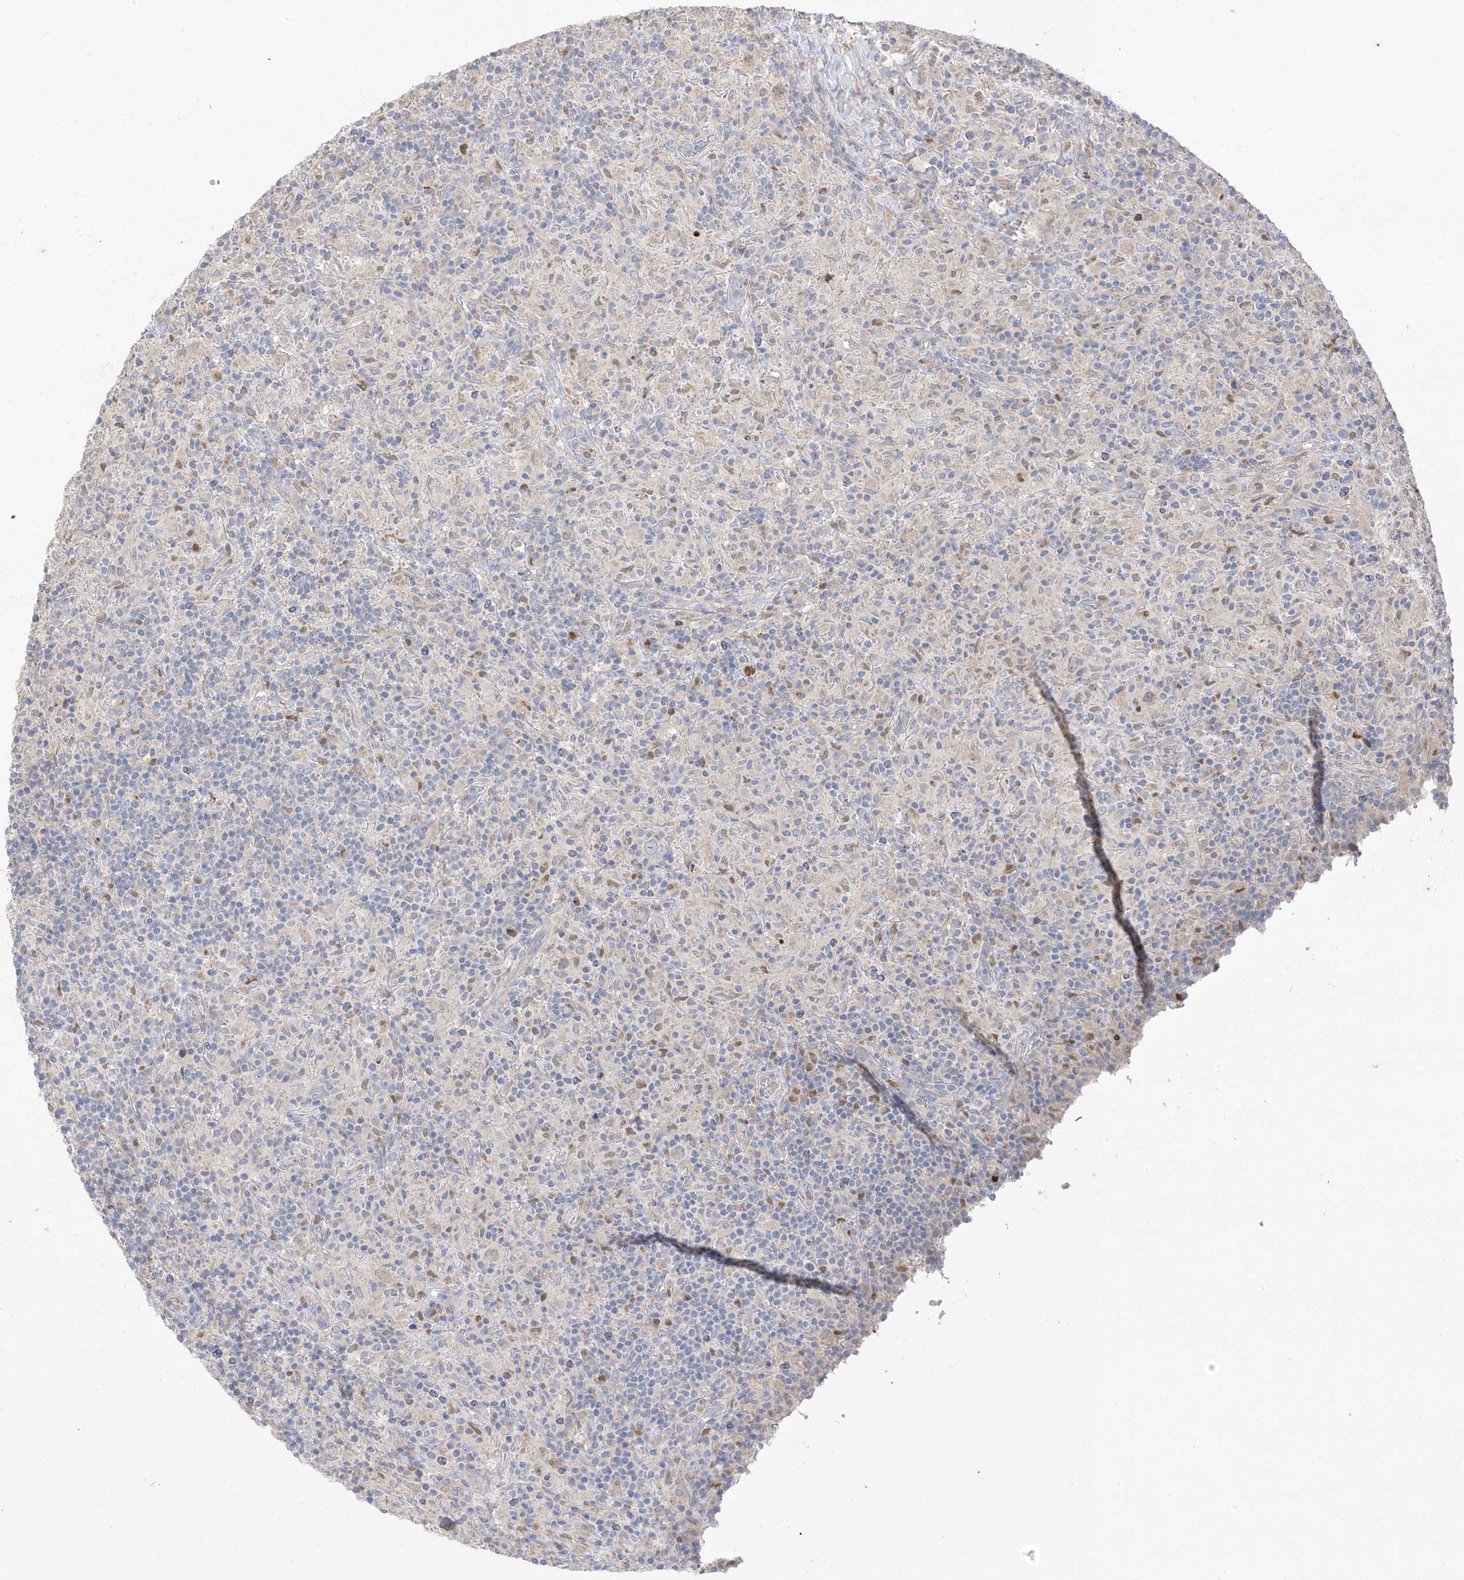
{"staining": {"intensity": "negative", "quantity": "none", "location": "none"}, "tissue": "lymphoma", "cell_type": "Tumor cells", "image_type": "cancer", "snomed": [{"axis": "morphology", "description": "Hodgkin's disease, NOS"}, {"axis": "topography", "description": "Lymph node"}], "caption": "High magnification brightfield microscopy of lymphoma stained with DAB (3,3'-diaminobenzidine) (brown) and counterstained with hematoxylin (blue): tumor cells show no significant positivity.", "gene": "DPP9", "patient": {"sex": "male", "age": 70}}